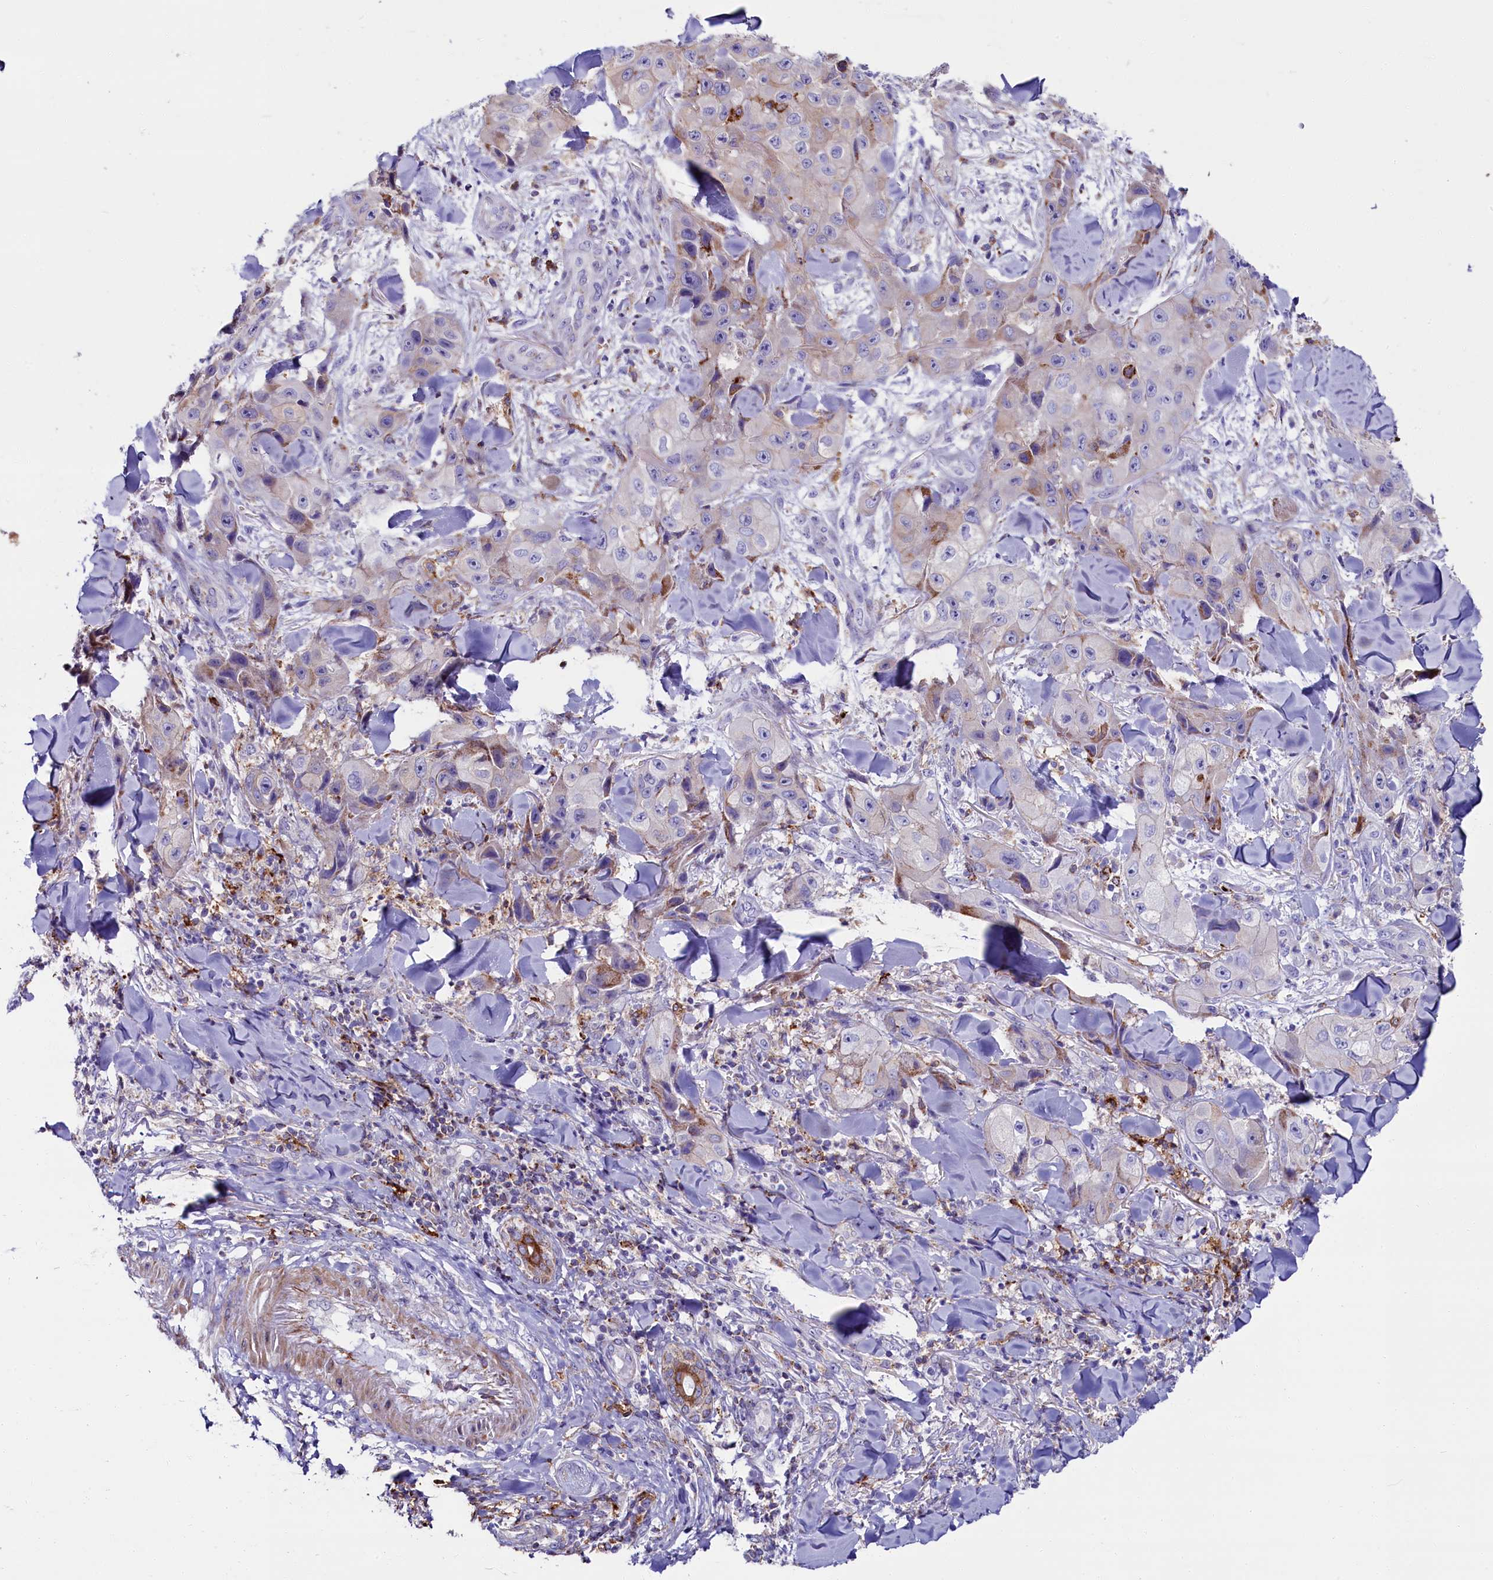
{"staining": {"intensity": "negative", "quantity": "none", "location": "none"}, "tissue": "skin cancer", "cell_type": "Tumor cells", "image_type": "cancer", "snomed": [{"axis": "morphology", "description": "Squamous cell carcinoma, NOS"}, {"axis": "topography", "description": "Skin"}, {"axis": "topography", "description": "Subcutis"}], "caption": "Immunohistochemical staining of human skin cancer (squamous cell carcinoma) reveals no significant expression in tumor cells.", "gene": "IL20RA", "patient": {"sex": "male", "age": 73}}